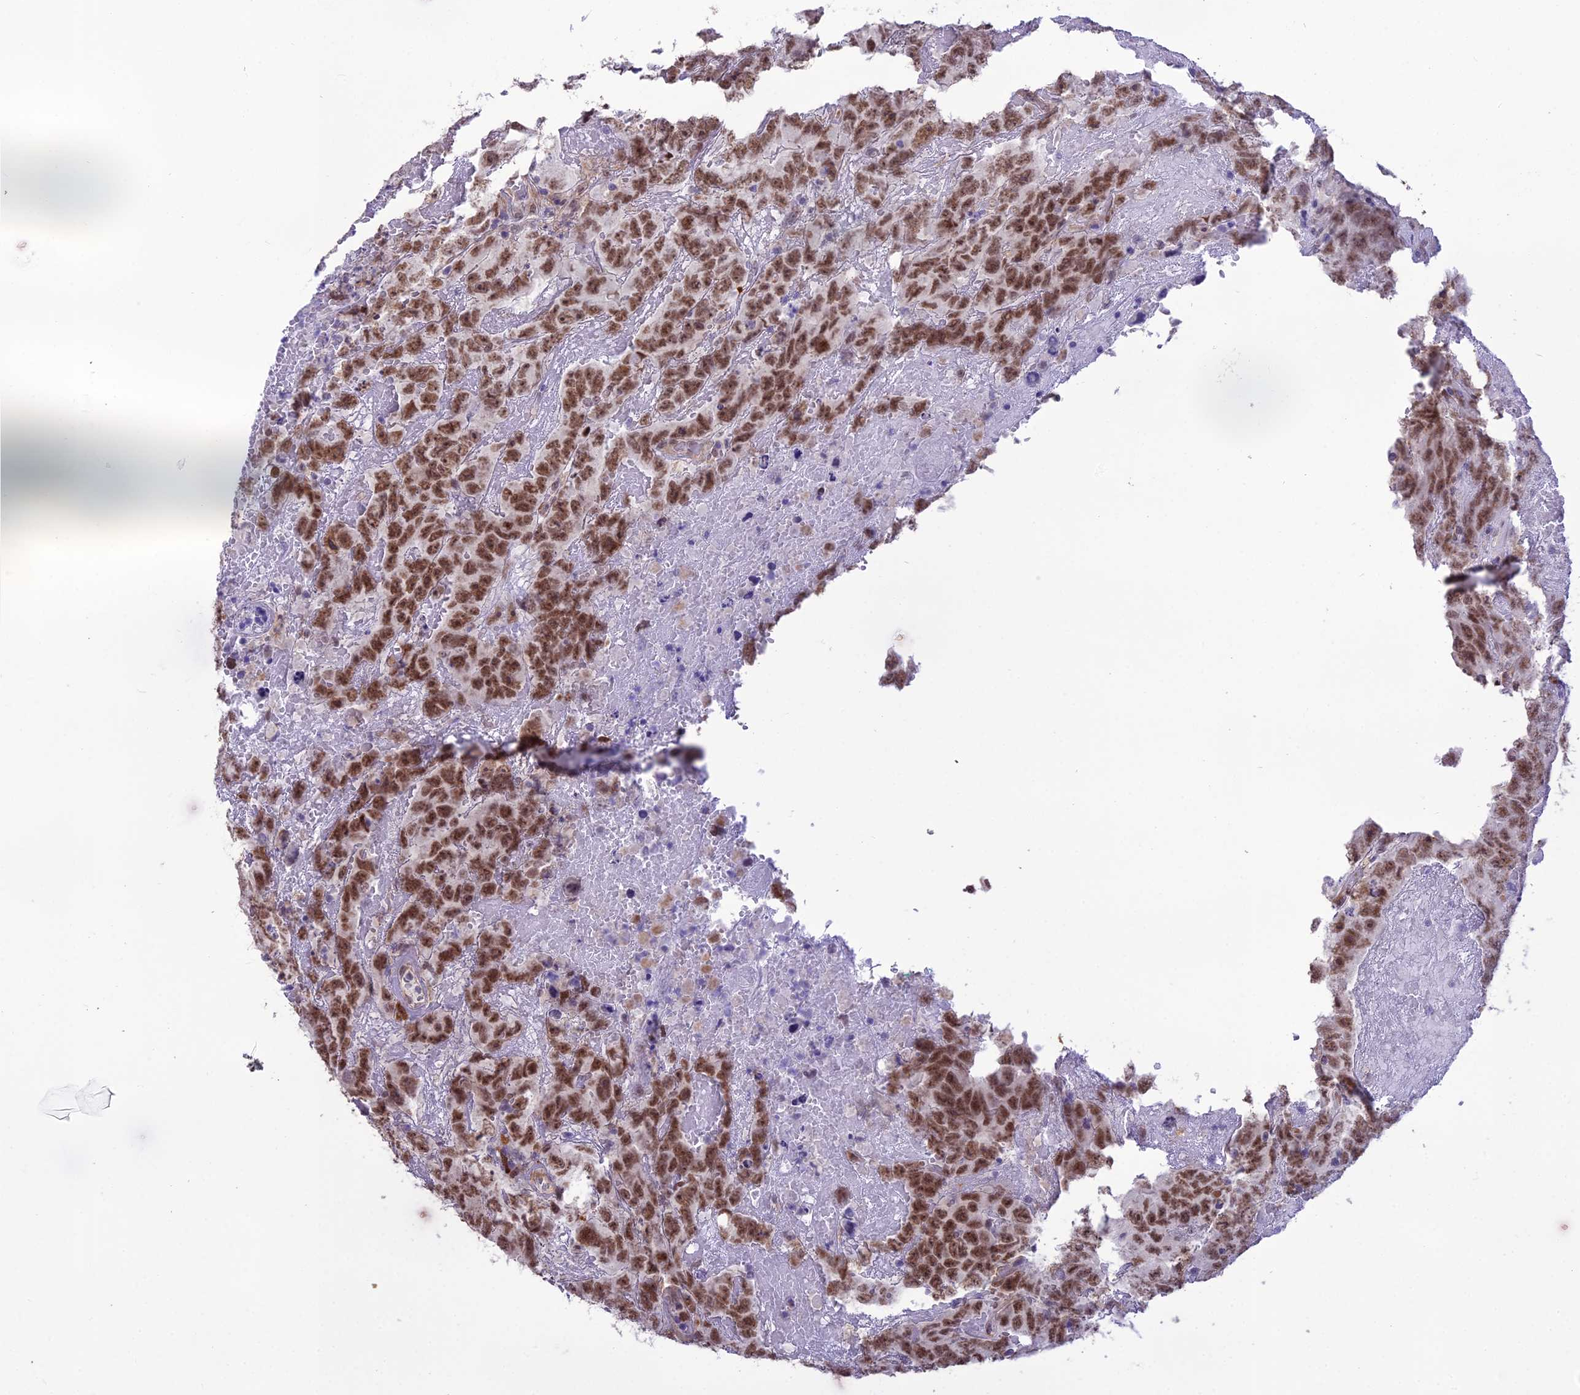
{"staining": {"intensity": "strong", "quantity": ">75%", "location": "nuclear"}, "tissue": "testis cancer", "cell_type": "Tumor cells", "image_type": "cancer", "snomed": [{"axis": "morphology", "description": "Carcinoma, Embryonal, NOS"}, {"axis": "topography", "description": "Testis"}], "caption": "Protein staining of testis cancer tissue demonstrates strong nuclear positivity in about >75% of tumor cells. The protein of interest is stained brown, and the nuclei are stained in blue (DAB IHC with brightfield microscopy, high magnification).", "gene": "BLNK", "patient": {"sex": "male", "age": 45}}